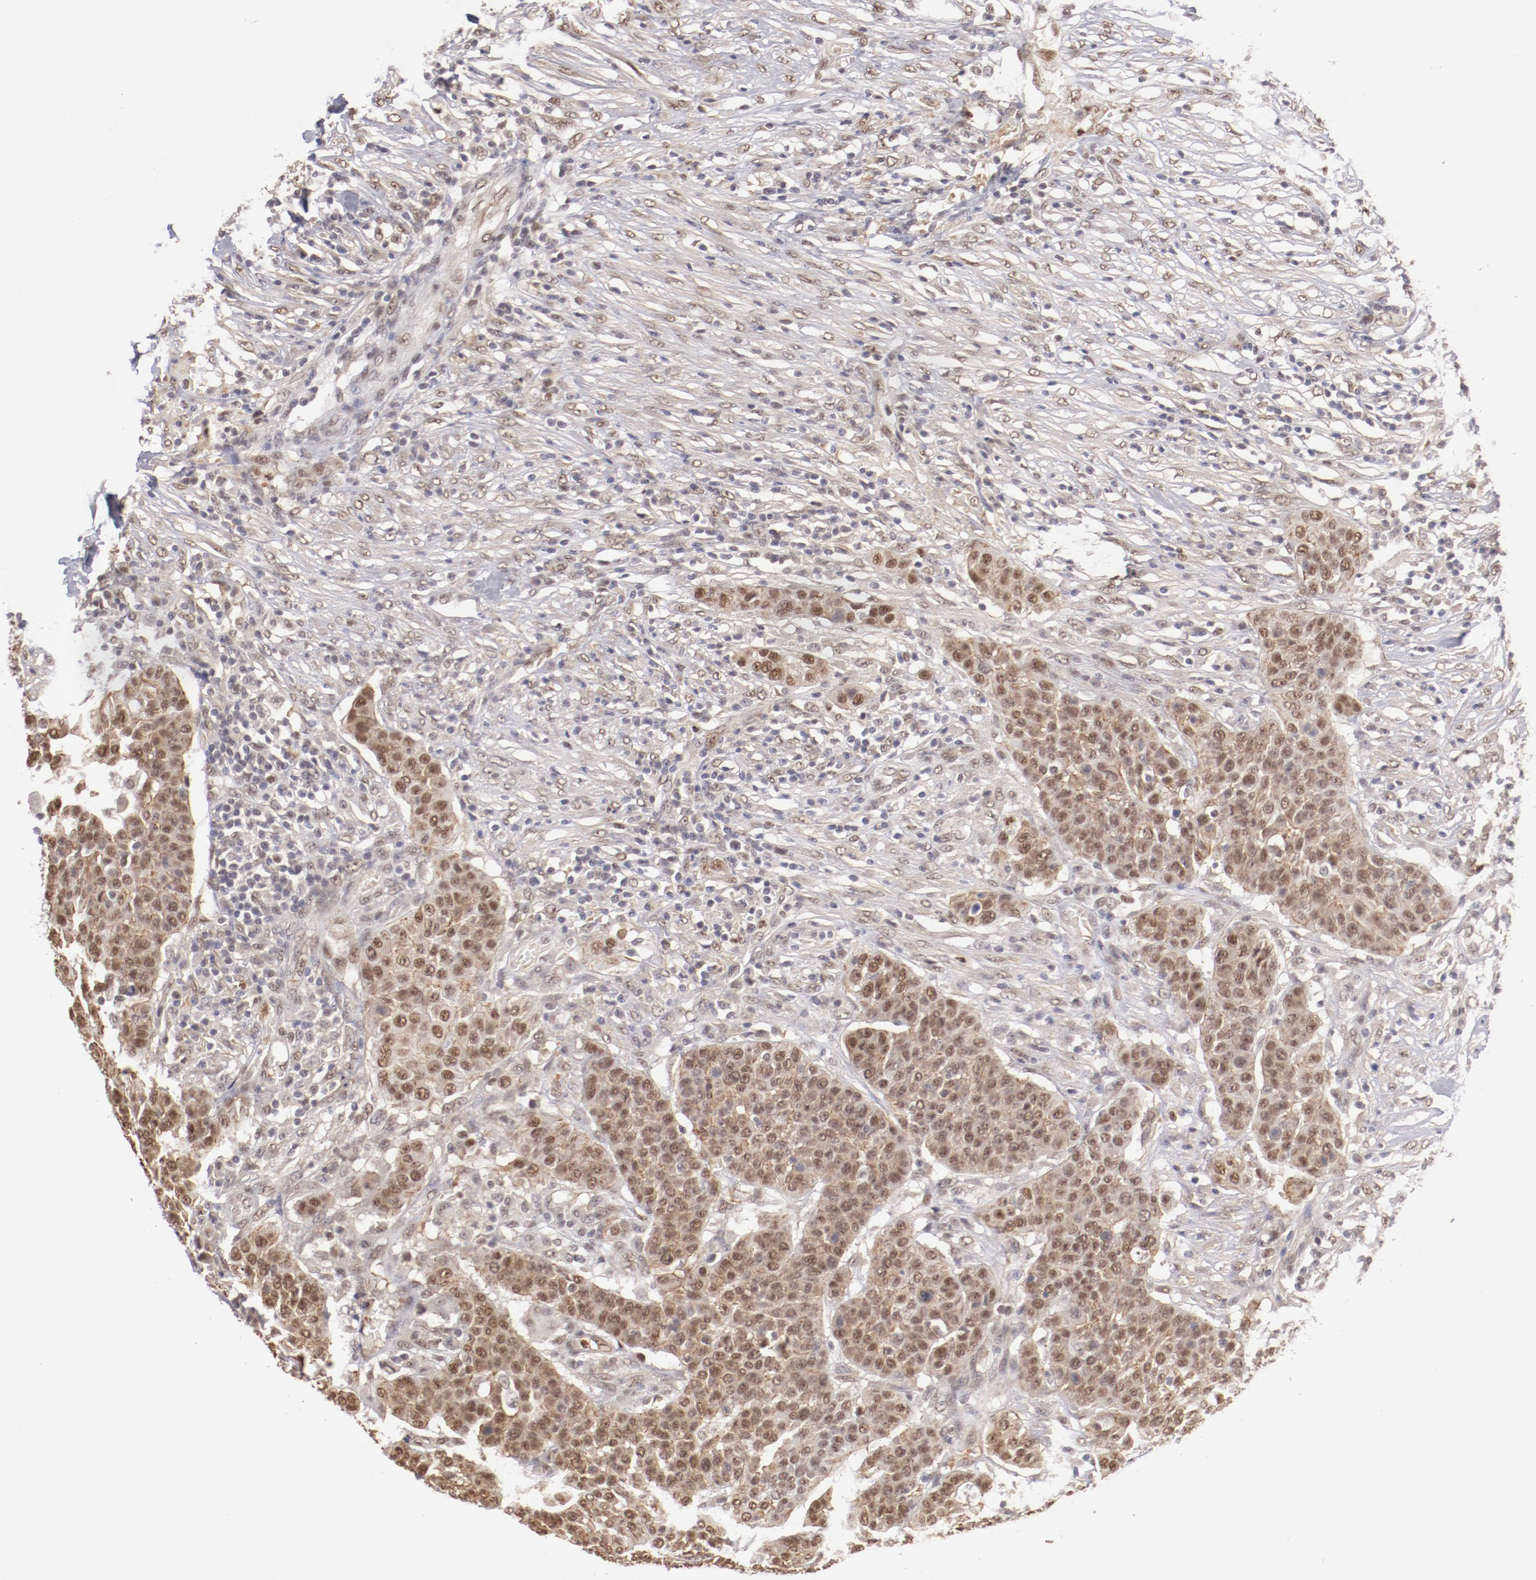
{"staining": {"intensity": "moderate", "quantity": ">75%", "location": "cytoplasmic/membranous,nuclear"}, "tissue": "urothelial cancer", "cell_type": "Tumor cells", "image_type": "cancer", "snomed": [{"axis": "morphology", "description": "Urothelial carcinoma, High grade"}, {"axis": "topography", "description": "Urinary bladder"}], "caption": "Protein positivity by immunohistochemistry (IHC) shows moderate cytoplasmic/membranous and nuclear positivity in approximately >75% of tumor cells in urothelial cancer.", "gene": "NFE2", "patient": {"sex": "male", "age": 74}}